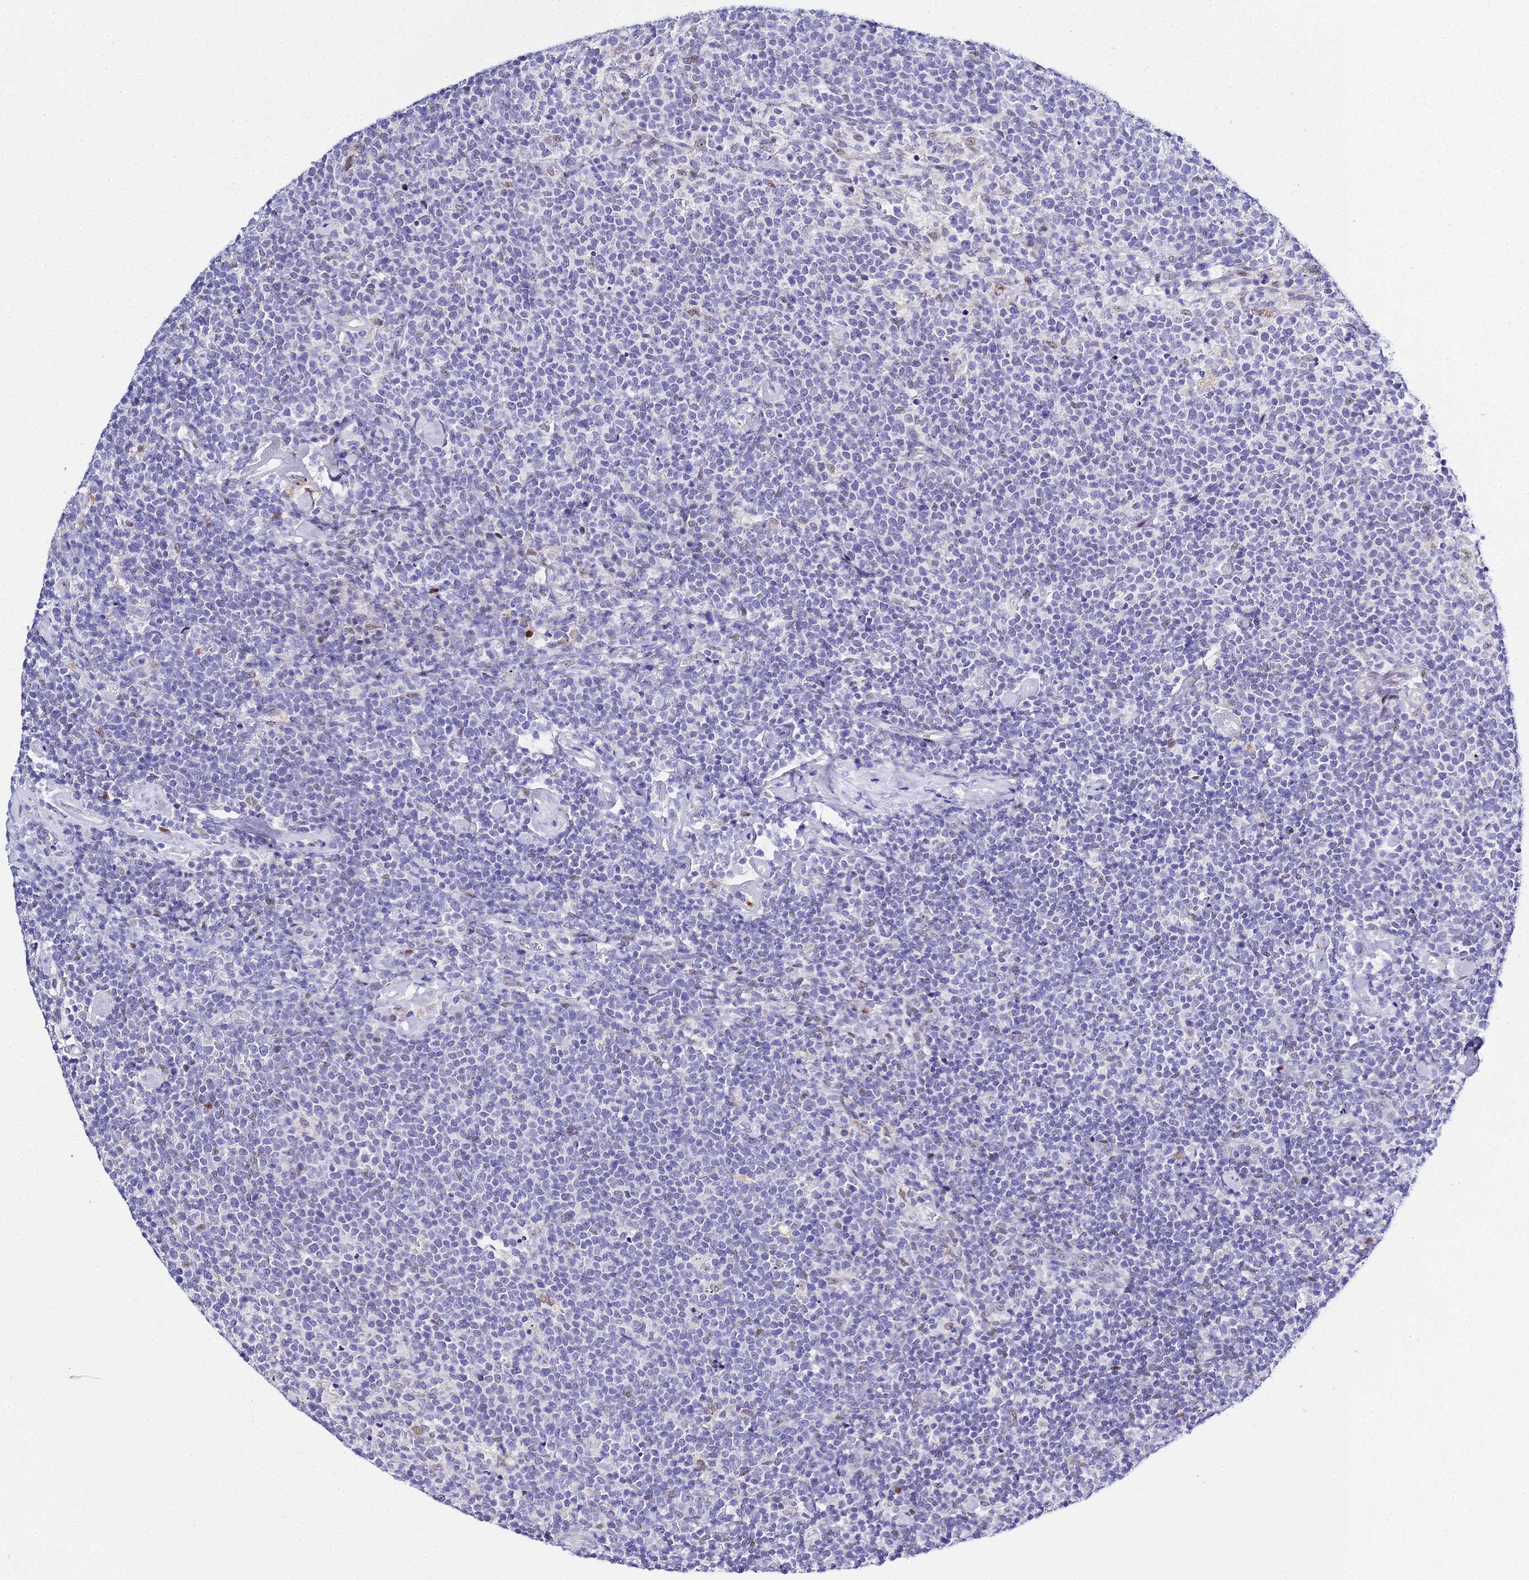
{"staining": {"intensity": "negative", "quantity": "none", "location": "none"}, "tissue": "lymphoma", "cell_type": "Tumor cells", "image_type": "cancer", "snomed": [{"axis": "morphology", "description": "Malignant lymphoma, non-Hodgkin's type, High grade"}, {"axis": "topography", "description": "Lymph node"}], "caption": "Immunohistochemical staining of lymphoma reveals no significant expression in tumor cells.", "gene": "POFUT2", "patient": {"sex": "male", "age": 61}}